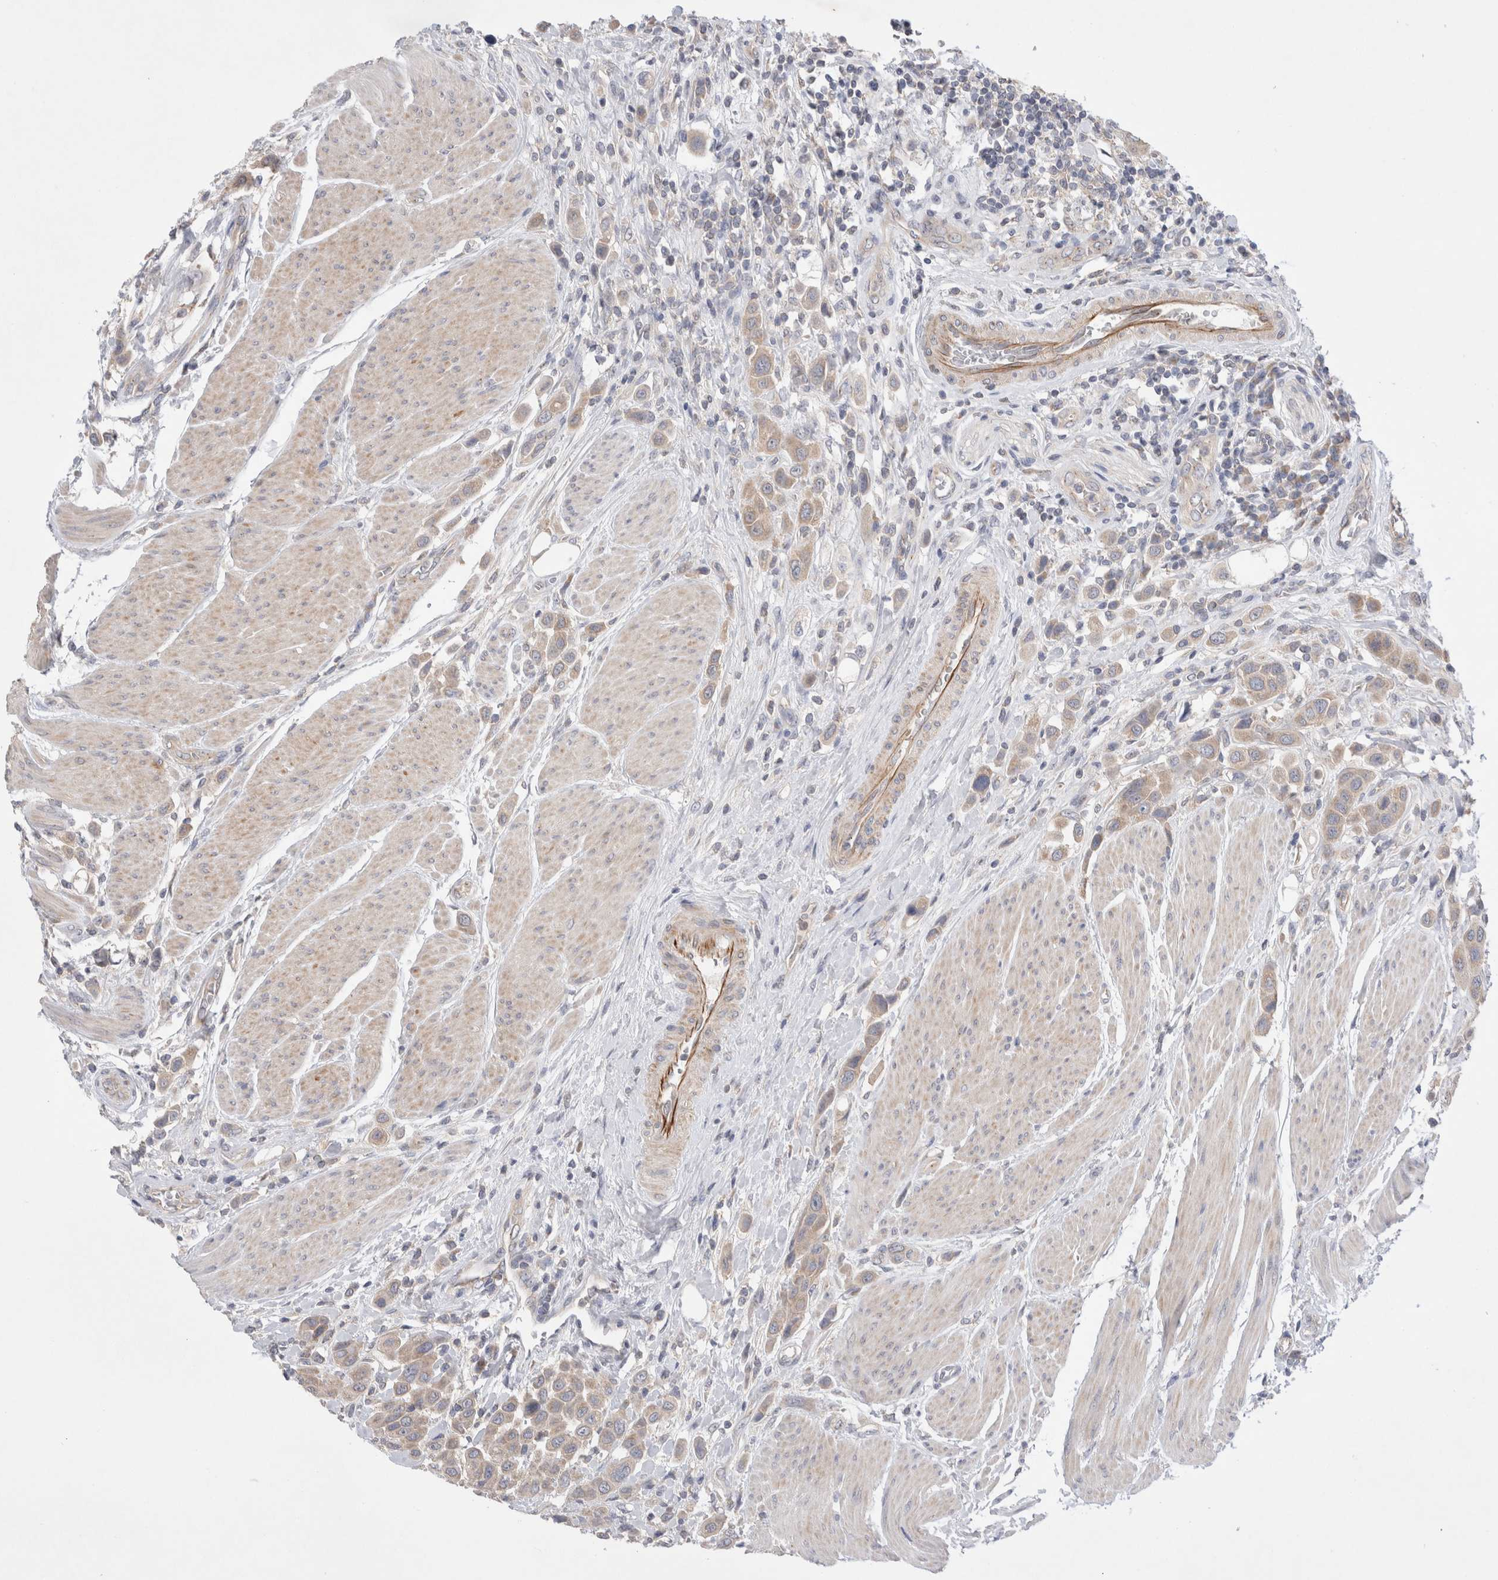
{"staining": {"intensity": "weak", "quantity": ">75%", "location": "cytoplasmic/membranous"}, "tissue": "urothelial cancer", "cell_type": "Tumor cells", "image_type": "cancer", "snomed": [{"axis": "morphology", "description": "Urothelial carcinoma, High grade"}, {"axis": "topography", "description": "Urinary bladder"}], "caption": "A brown stain labels weak cytoplasmic/membranous staining of a protein in urothelial carcinoma (high-grade) tumor cells.", "gene": "IFT74", "patient": {"sex": "male", "age": 50}}